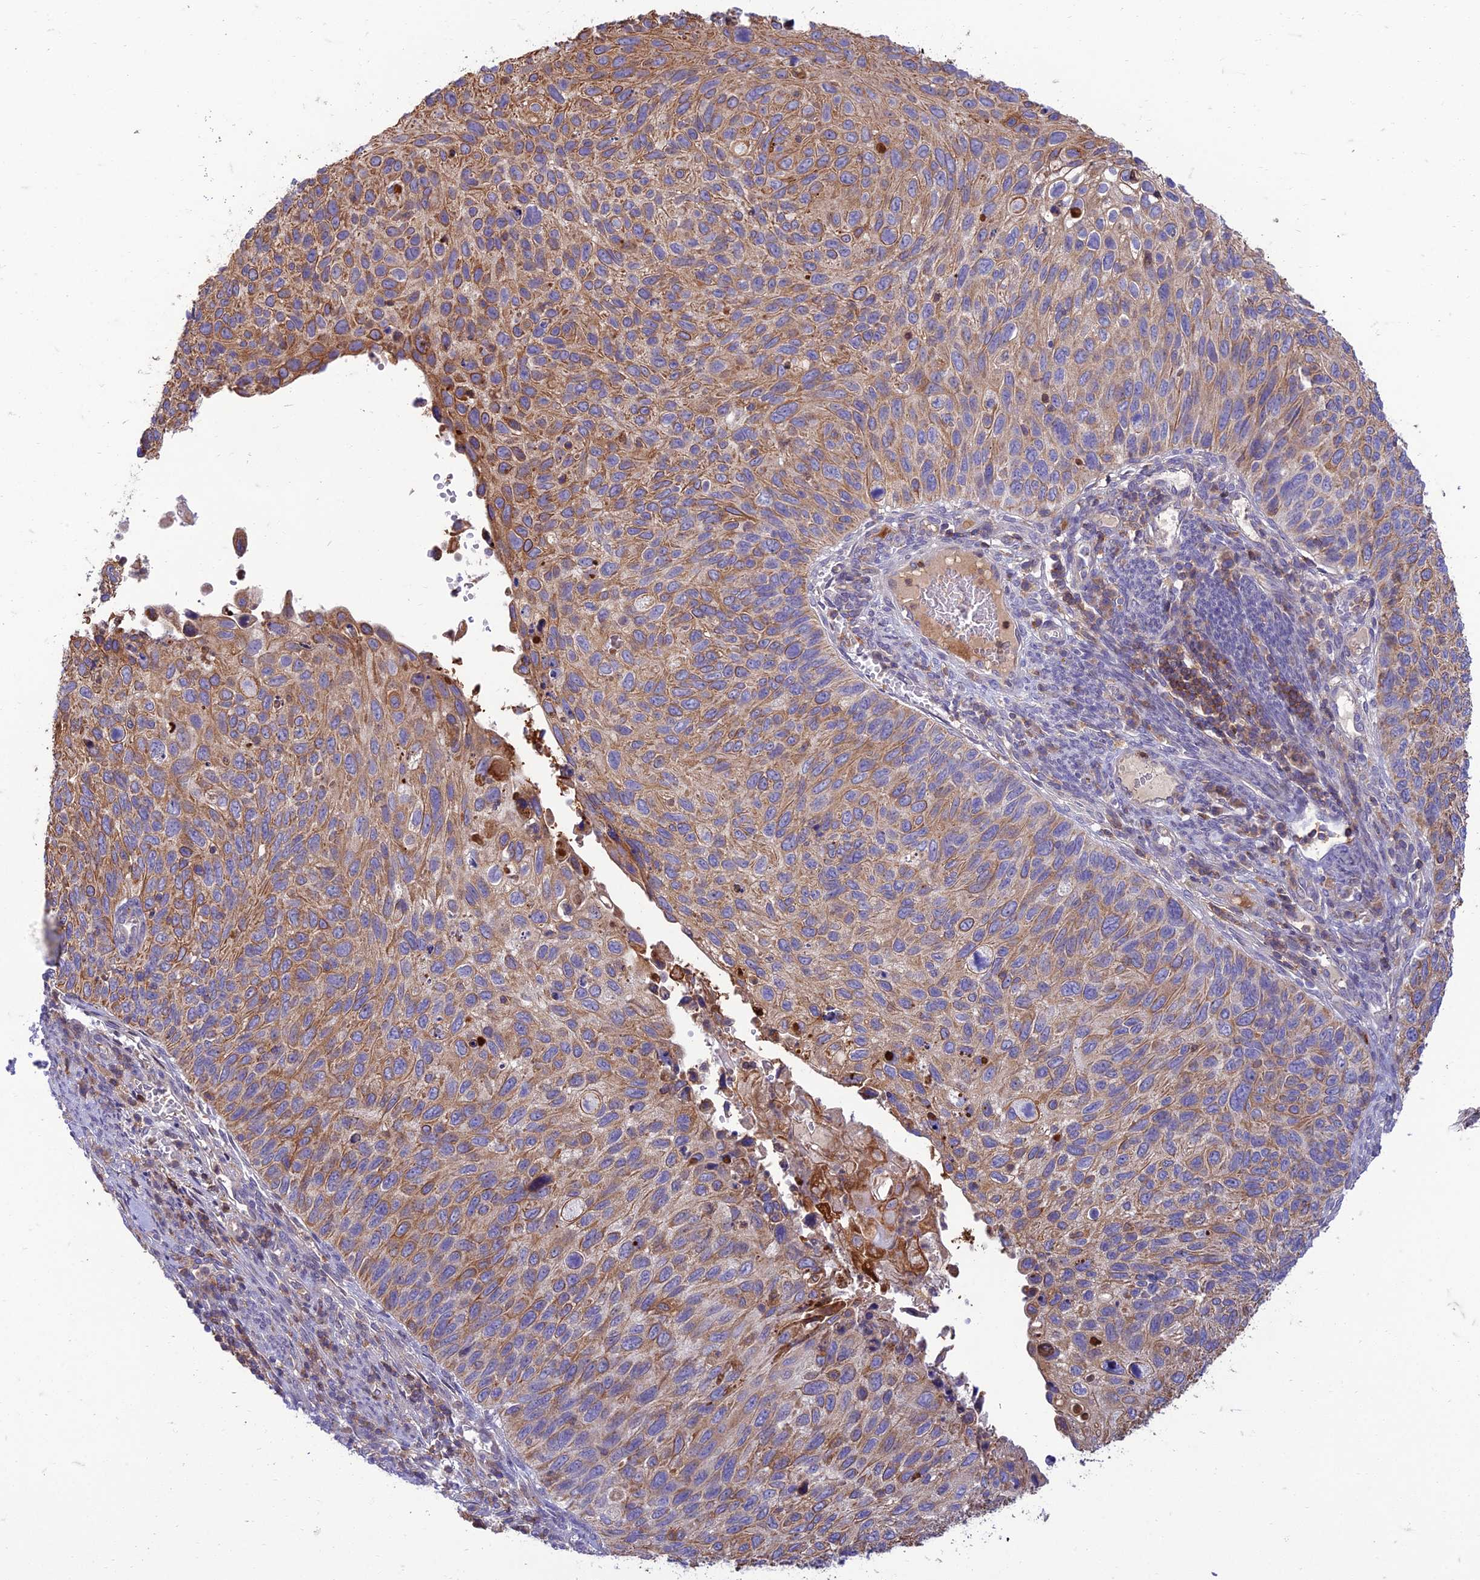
{"staining": {"intensity": "moderate", "quantity": ">75%", "location": "cytoplasmic/membranous"}, "tissue": "cervical cancer", "cell_type": "Tumor cells", "image_type": "cancer", "snomed": [{"axis": "morphology", "description": "Squamous cell carcinoma, NOS"}, {"axis": "topography", "description": "Cervix"}], "caption": "Protein expression analysis of human cervical squamous cell carcinoma reveals moderate cytoplasmic/membranous staining in about >75% of tumor cells.", "gene": "IRAK3", "patient": {"sex": "female", "age": 70}}